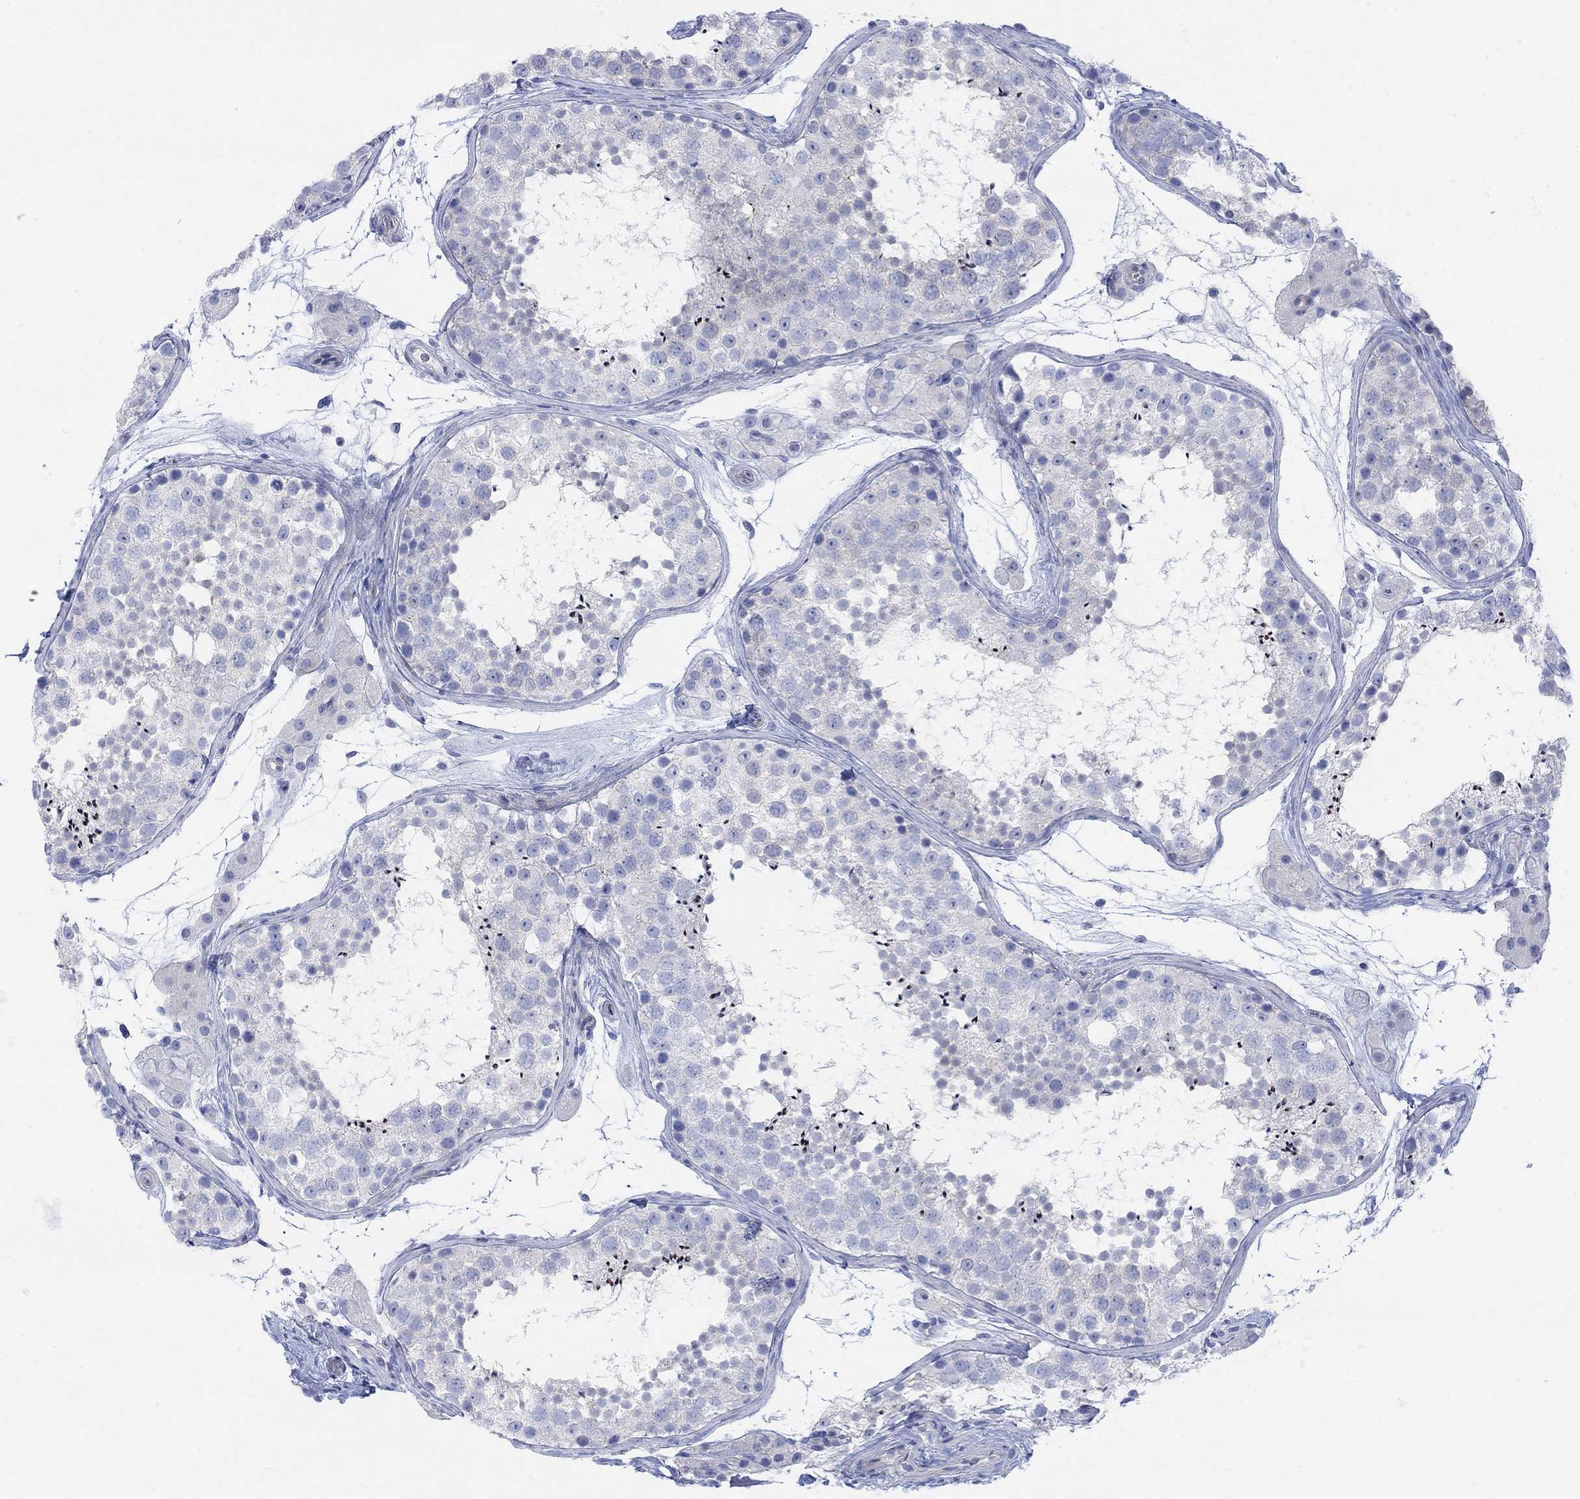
{"staining": {"intensity": "negative", "quantity": "none", "location": "none"}, "tissue": "testis", "cell_type": "Cells in seminiferous ducts", "image_type": "normal", "snomed": [{"axis": "morphology", "description": "Normal tissue, NOS"}, {"axis": "topography", "description": "Testis"}], "caption": "There is no significant expression in cells in seminiferous ducts of testis. (Brightfield microscopy of DAB immunohistochemistry (IHC) at high magnification).", "gene": "TLDC2", "patient": {"sex": "male", "age": 41}}